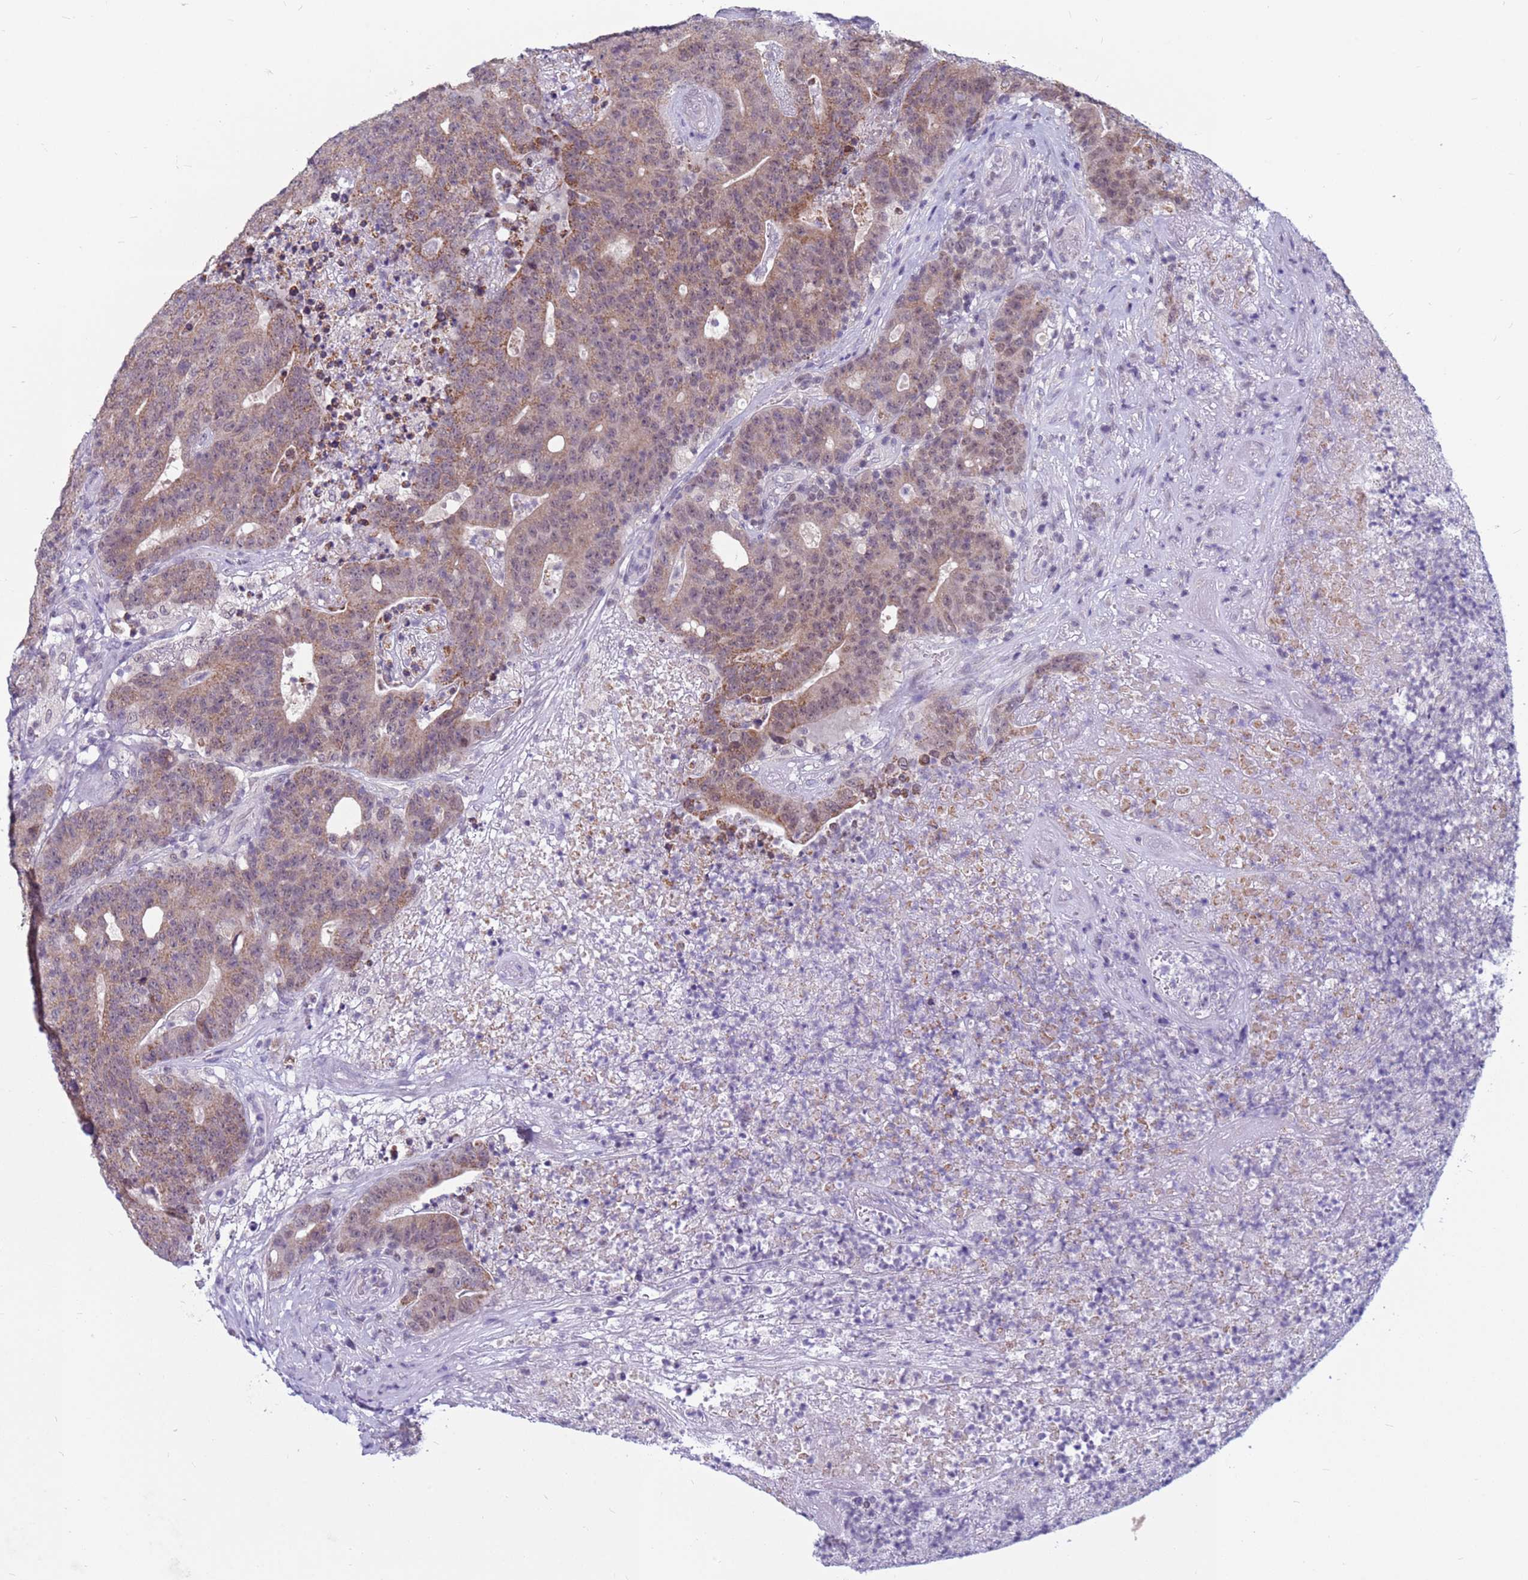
{"staining": {"intensity": "moderate", "quantity": ">75%", "location": "cytoplasmic/membranous"}, "tissue": "colorectal cancer", "cell_type": "Tumor cells", "image_type": "cancer", "snomed": [{"axis": "morphology", "description": "Adenocarcinoma, NOS"}, {"axis": "topography", "description": "Colon"}], "caption": "An image of human colorectal cancer stained for a protein displays moderate cytoplasmic/membranous brown staining in tumor cells. The staining was performed using DAB to visualize the protein expression in brown, while the nuclei were stained in blue with hematoxylin (Magnification: 20x).", "gene": "CDK2AP2", "patient": {"sex": "female", "age": 75}}